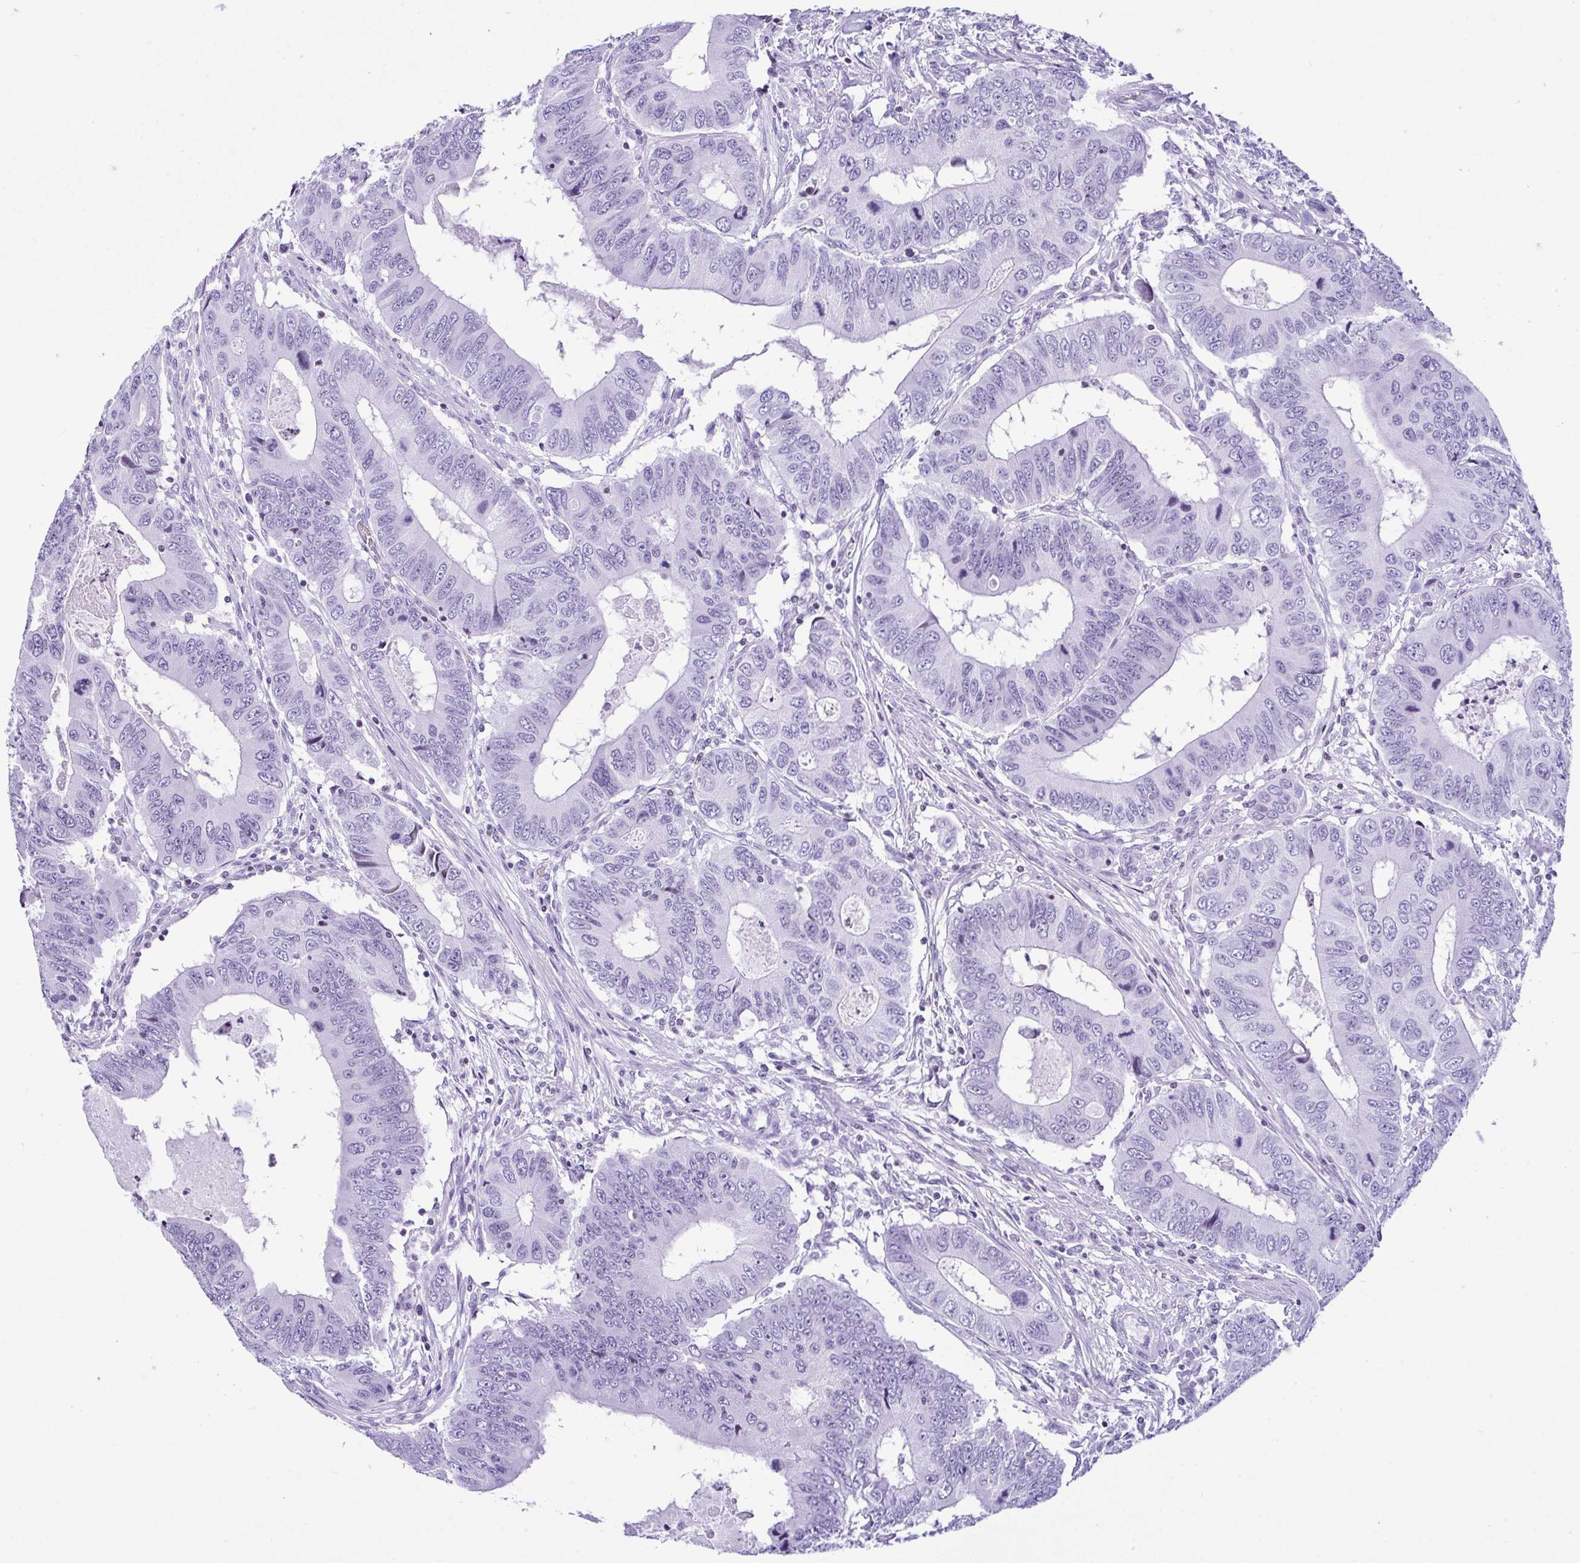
{"staining": {"intensity": "negative", "quantity": "none", "location": "none"}, "tissue": "colorectal cancer", "cell_type": "Tumor cells", "image_type": "cancer", "snomed": [{"axis": "morphology", "description": "Adenocarcinoma, NOS"}, {"axis": "topography", "description": "Colon"}], "caption": "An image of human colorectal cancer (adenocarcinoma) is negative for staining in tumor cells.", "gene": "KRT27", "patient": {"sex": "male", "age": 53}}